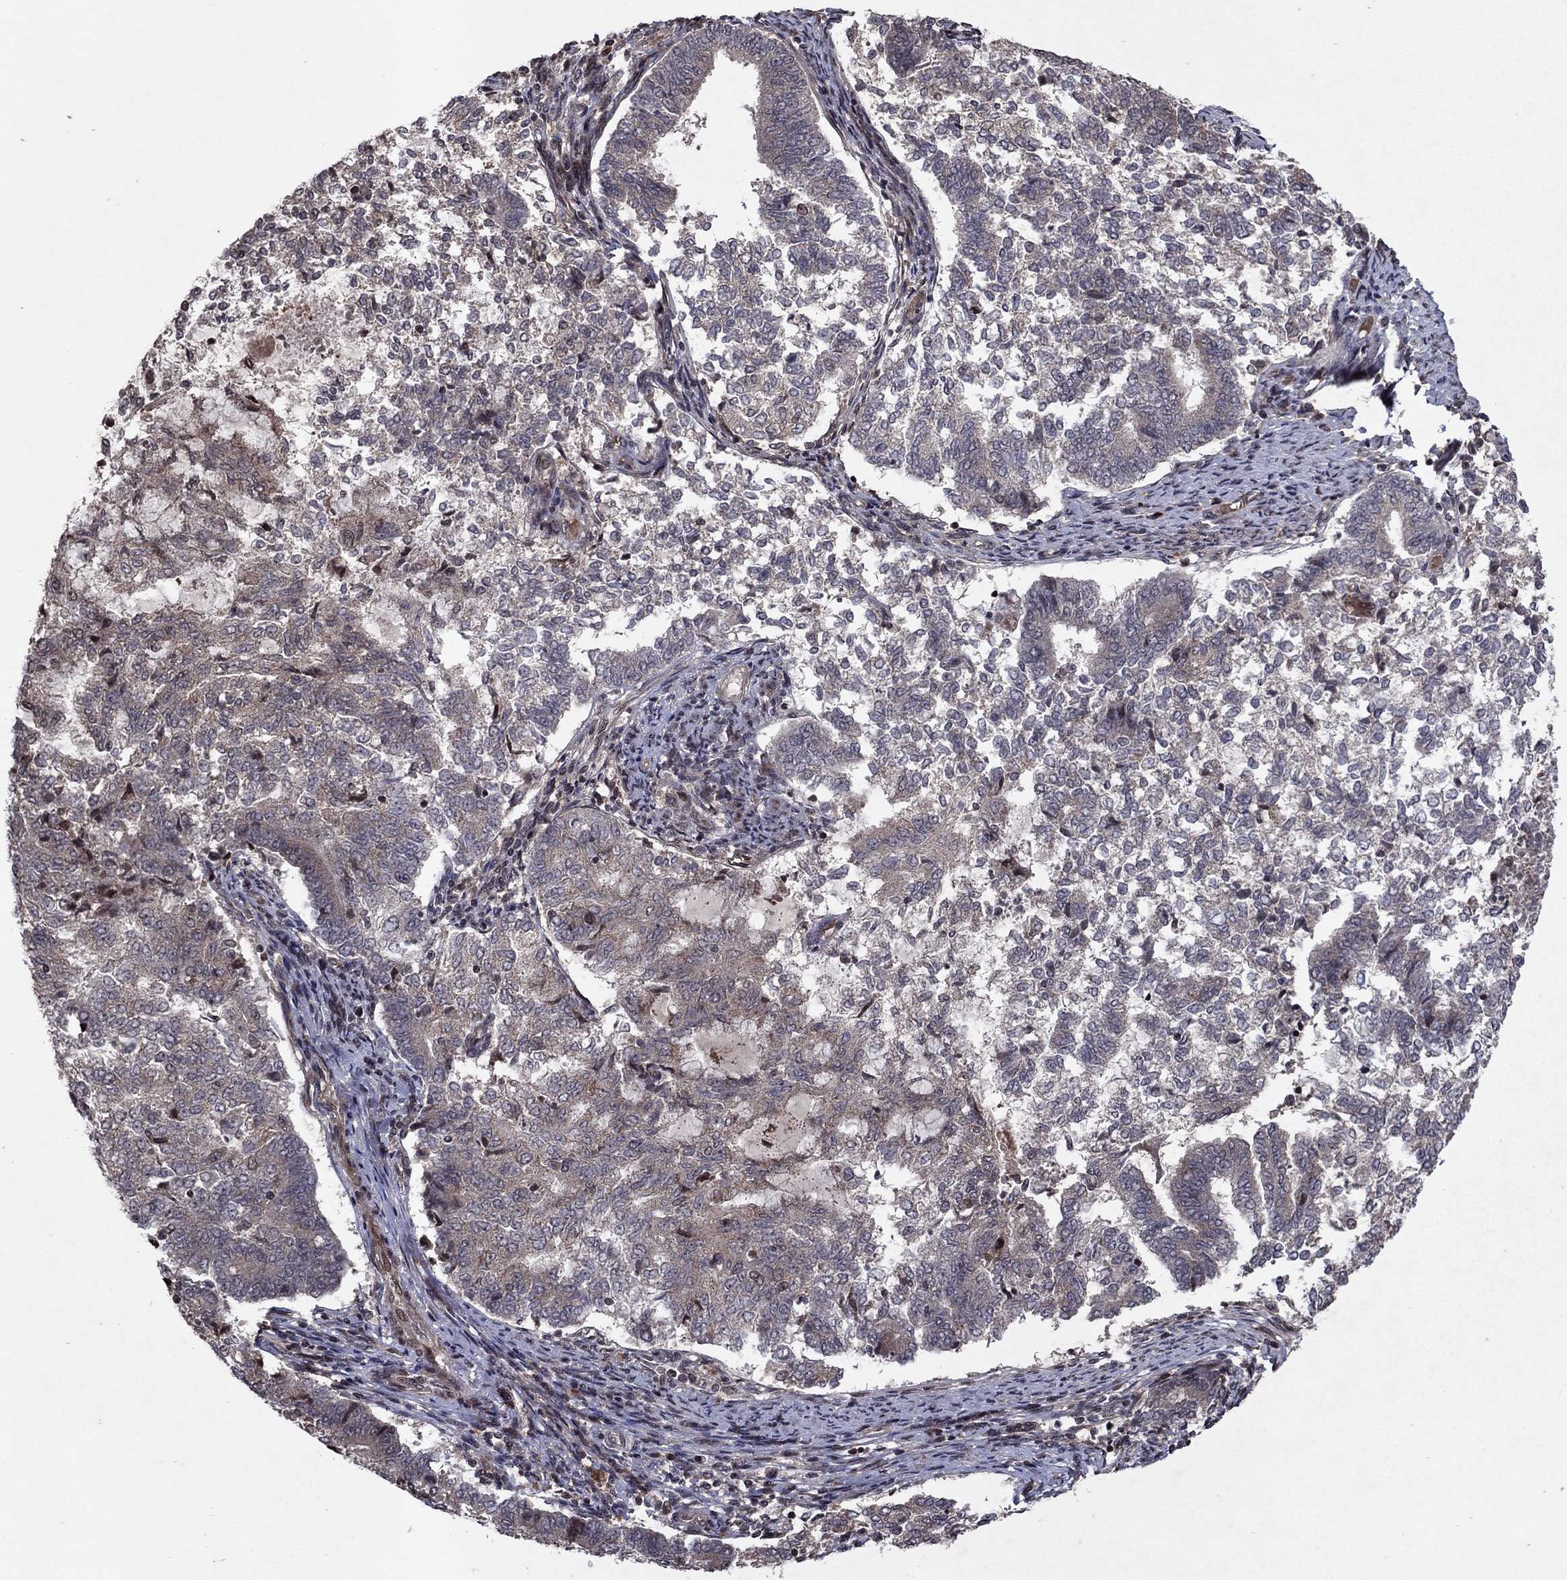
{"staining": {"intensity": "negative", "quantity": "none", "location": "none"}, "tissue": "endometrial cancer", "cell_type": "Tumor cells", "image_type": "cancer", "snomed": [{"axis": "morphology", "description": "Adenocarcinoma, NOS"}, {"axis": "topography", "description": "Endometrium"}], "caption": "IHC histopathology image of adenocarcinoma (endometrial) stained for a protein (brown), which exhibits no expression in tumor cells. Brightfield microscopy of immunohistochemistry (IHC) stained with DAB (3,3'-diaminobenzidine) (brown) and hematoxylin (blue), captured at high magnification.", "gene": "SORBS1", "patient": {"sex": "female", "age": 65}}